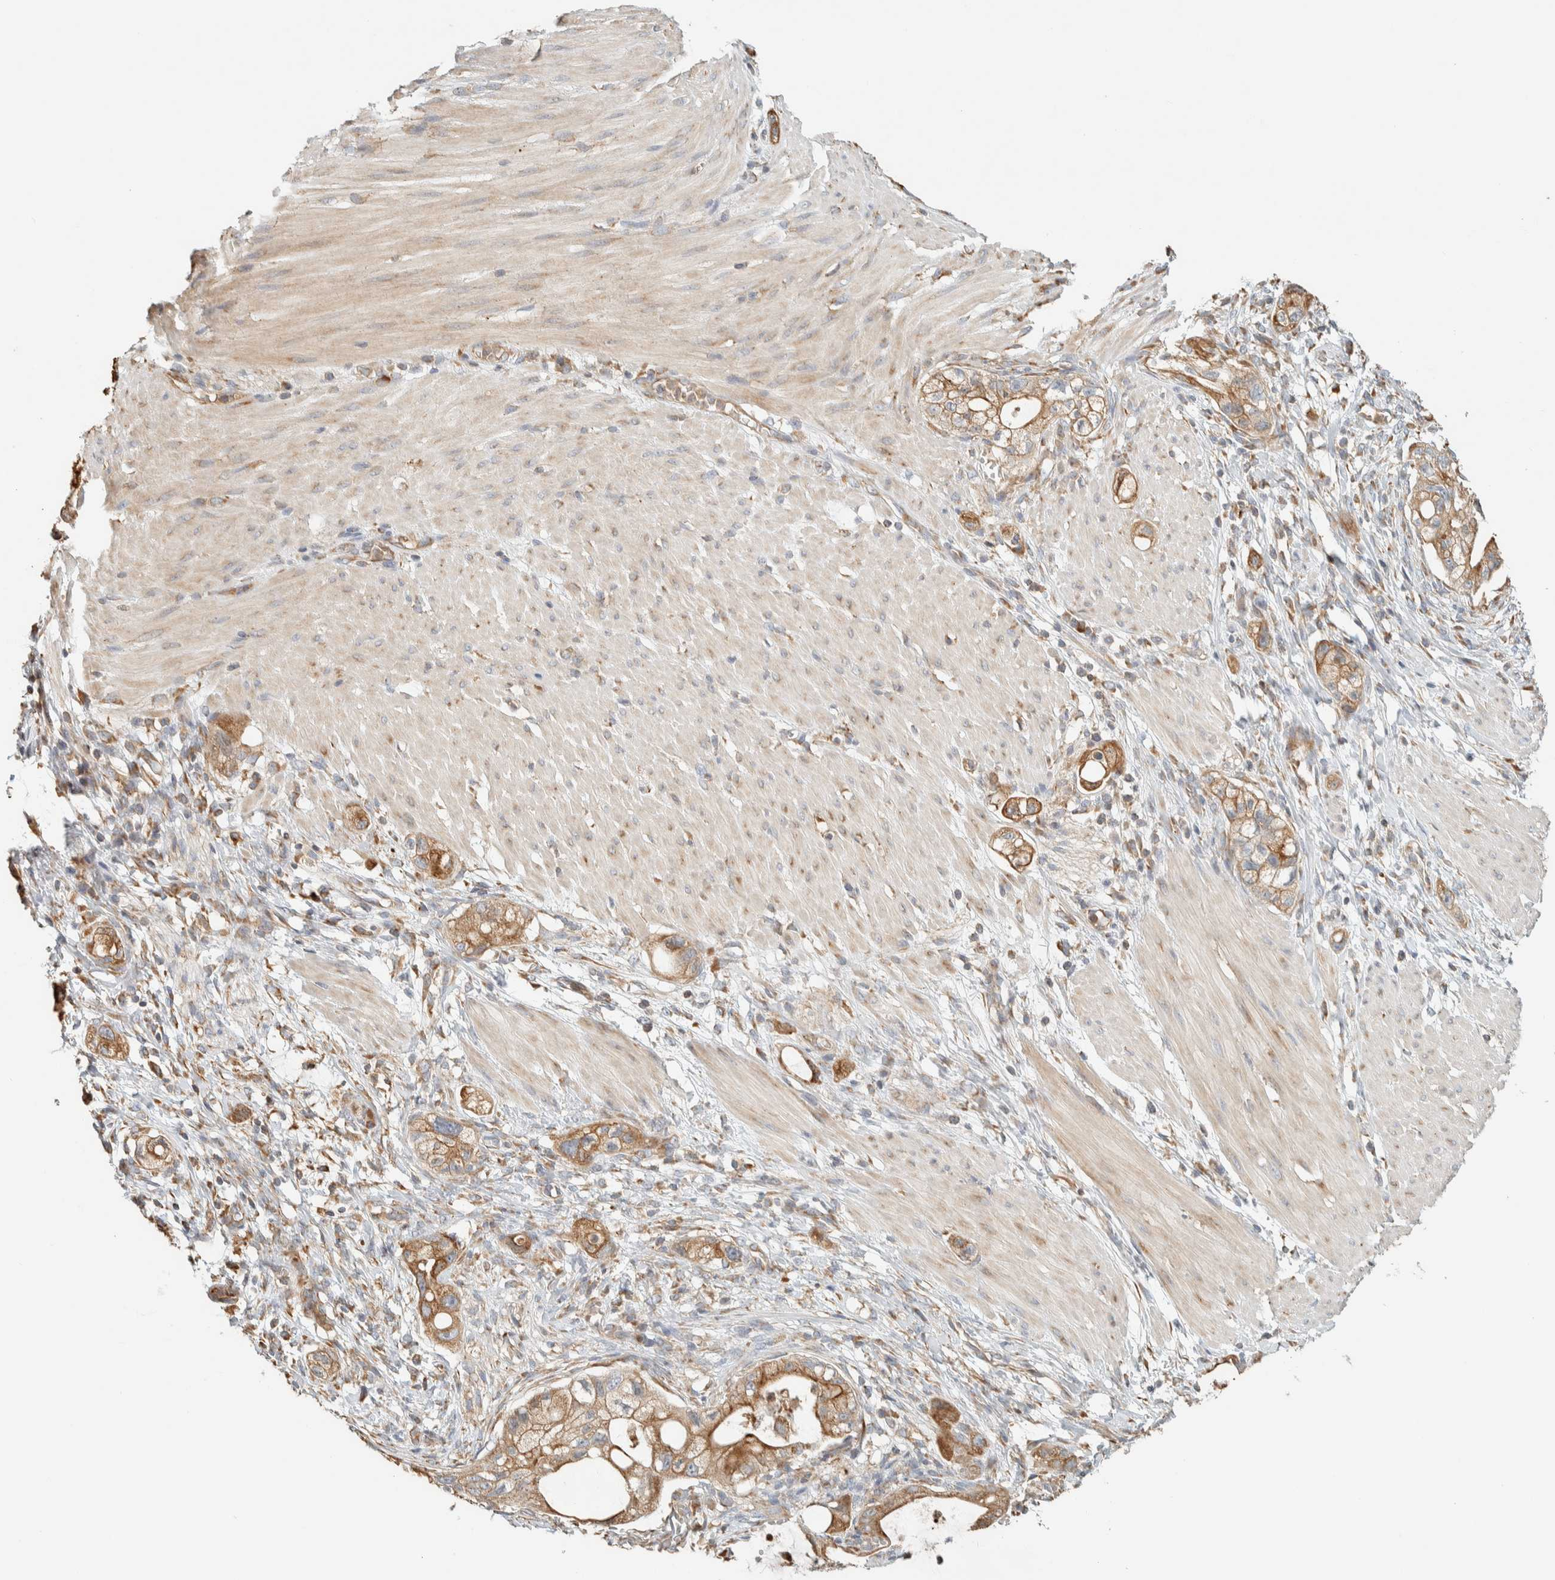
{"staining": {"intensity": "moderate", "quantity": ">75%", "location": "cytoplasmic/membranous"}, "tissue": "stomach cancer", "cell_type": "Tumor cells", "image_type": "cancer", "snomed": [{"axis": "morphology", "description": "Adenocarcinoma, NOS"}, {"axis": "topography", "description": "Stomach"}, {"axis": "topography", "description": "Stomach, lower"}], "caption": "Stomach adenocarcinoma tissue reveals moderate cytoplasmic/membranous expression in approximately >75% of tumor cells, visualized by immunohistochemistry.", "gene": "RAB11FIP1", "patient": {"sex": "female", "age": 48}}